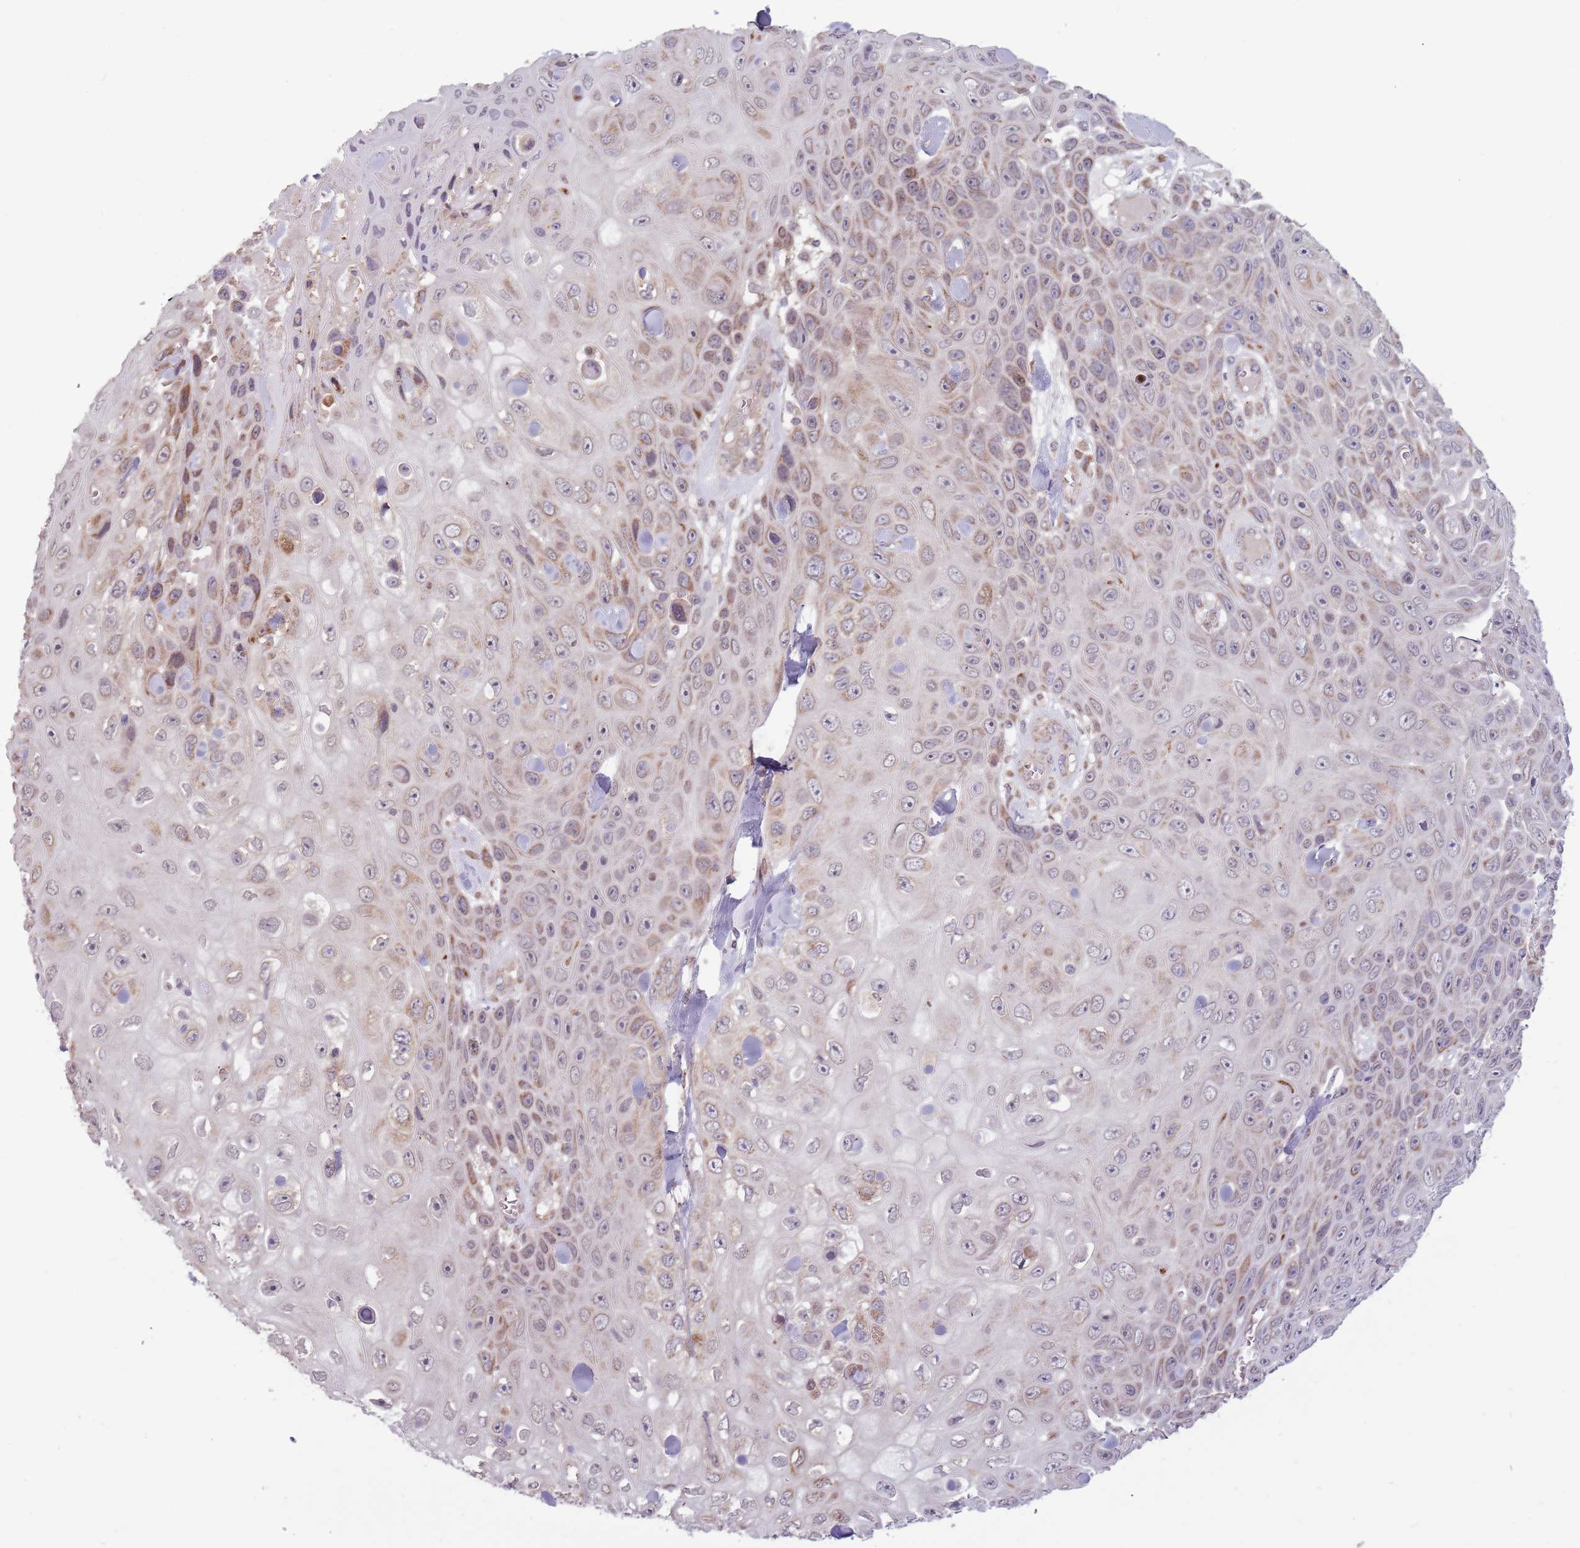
{"staining": {"intensity": "moderate", "quantity": "25%-75%", "location": "cytoplasmic/membranous"}, "tissue": "skin cancer", "cell_type": "Tumor cells", "image_type": "cancer", "snomed": [{"axis": "morphology", "description": "Squamous cell carcinoma, NOS"}, {"axis": "topography", "description": "Skin"}], "caption": "High-magnification brightfield microscopy of squamous cell carcinoma (skin) stained with DAB (brown) and counterstained with hematoxylin (blue). tumor cells exhibit moderate cytoplasmic/membranous positivity is present in approximately25%-75% of cells.", "gene": "RNF181", "patient": {"sex": "male", "age": 82}}